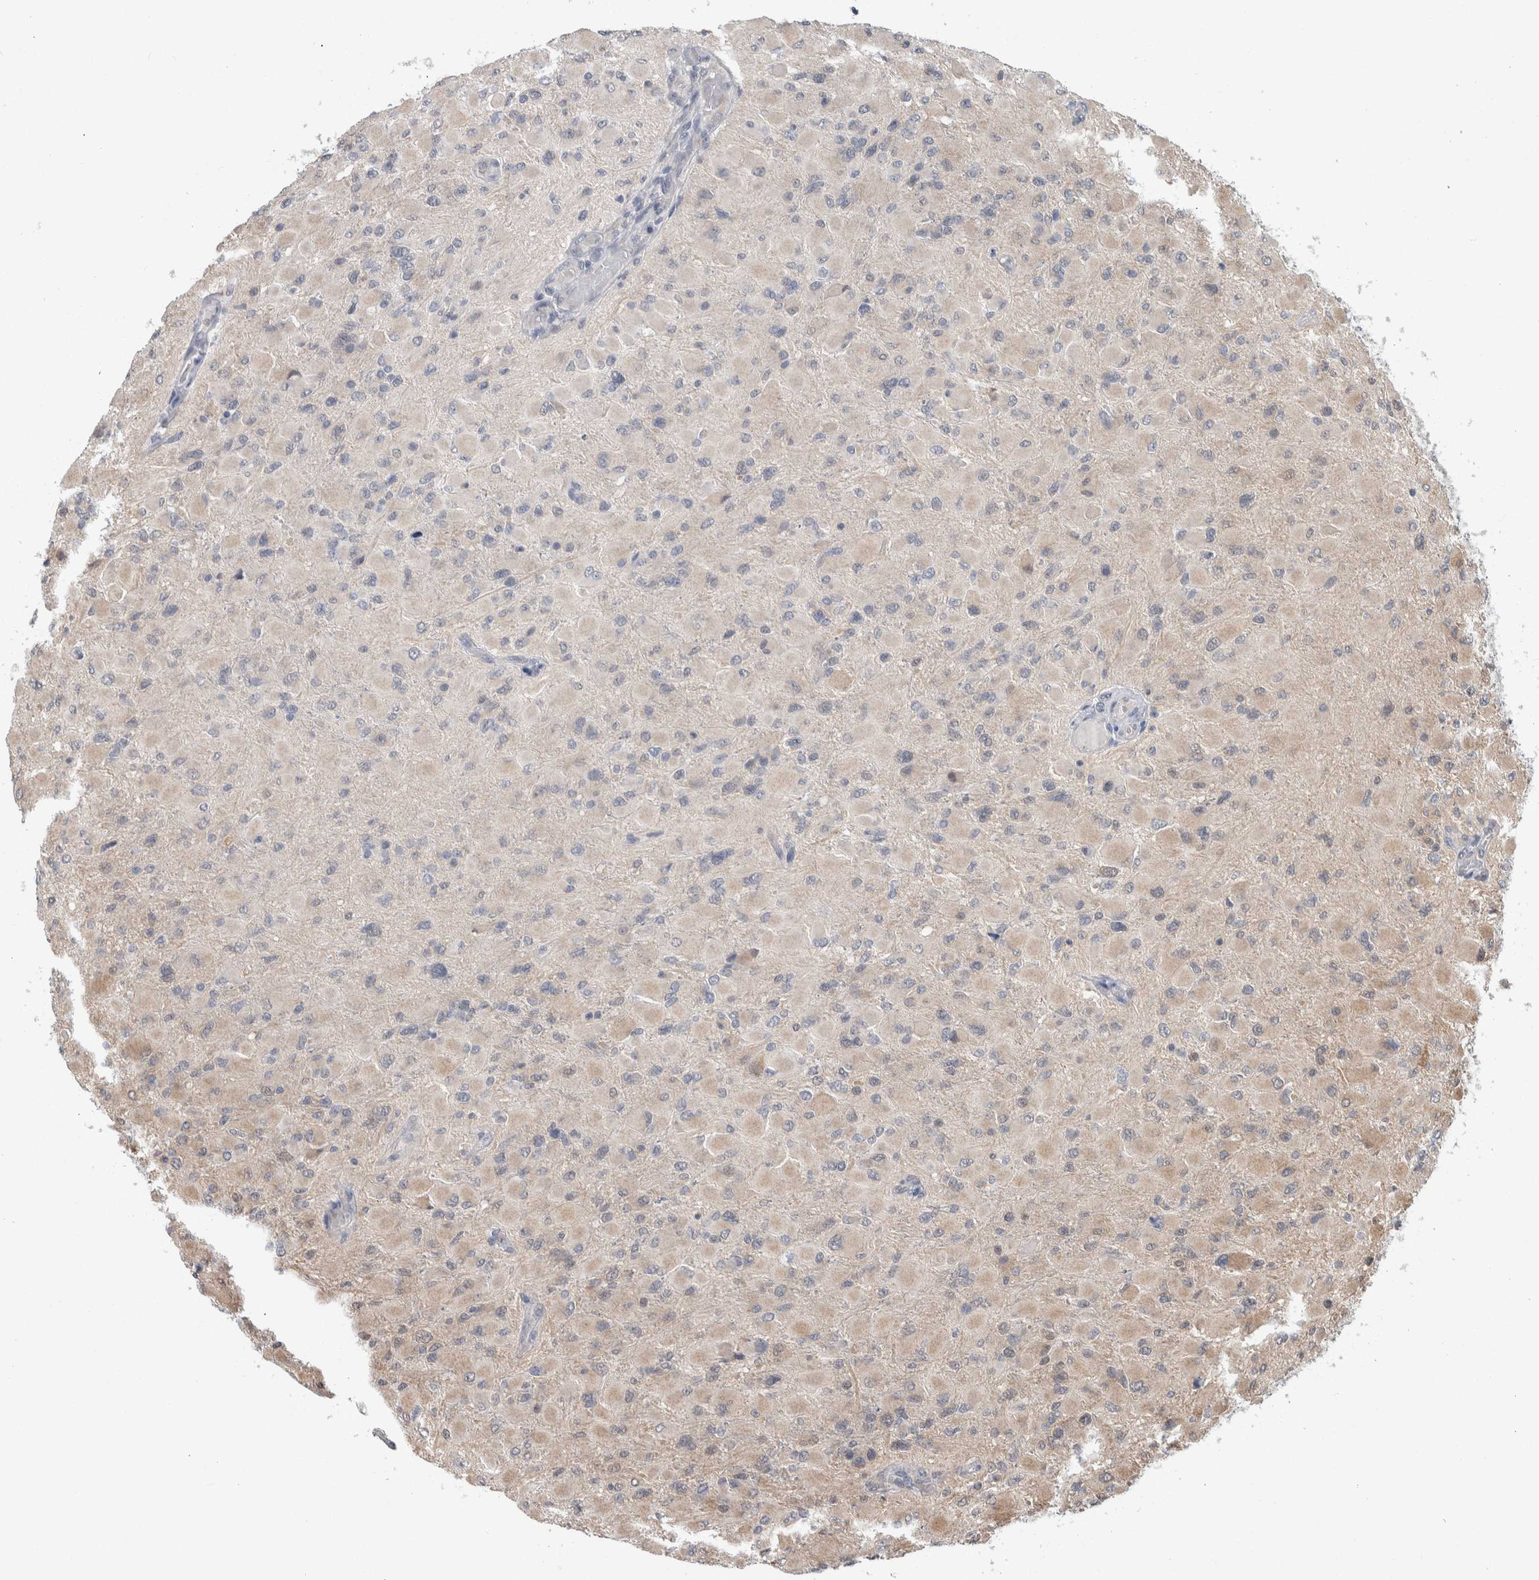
{"staining": {"intensity": "negative", "quantity": "none", "location": "none"}, "tissue": "glioma", "cell_type": "Tumor cells", "image_type": "cancer", "snomed": [{"axis": "morphology", "description": "Glioma, malignant, High grade"}, {"axis": "topography", "description": "Cerebral cortex"}], "caption": "Immunohistochemistry of human malignant glioma (high-grade) shows no staining in tumor cells. Brightfield microscopy of immunohistochemistry stained with DAB (3,3'-diaminobenzidine) (brown) and hematoxylin (blue), captured at high magnification.", "gene": "PTPA", "patient": {"sex": "female", "age": 36}}